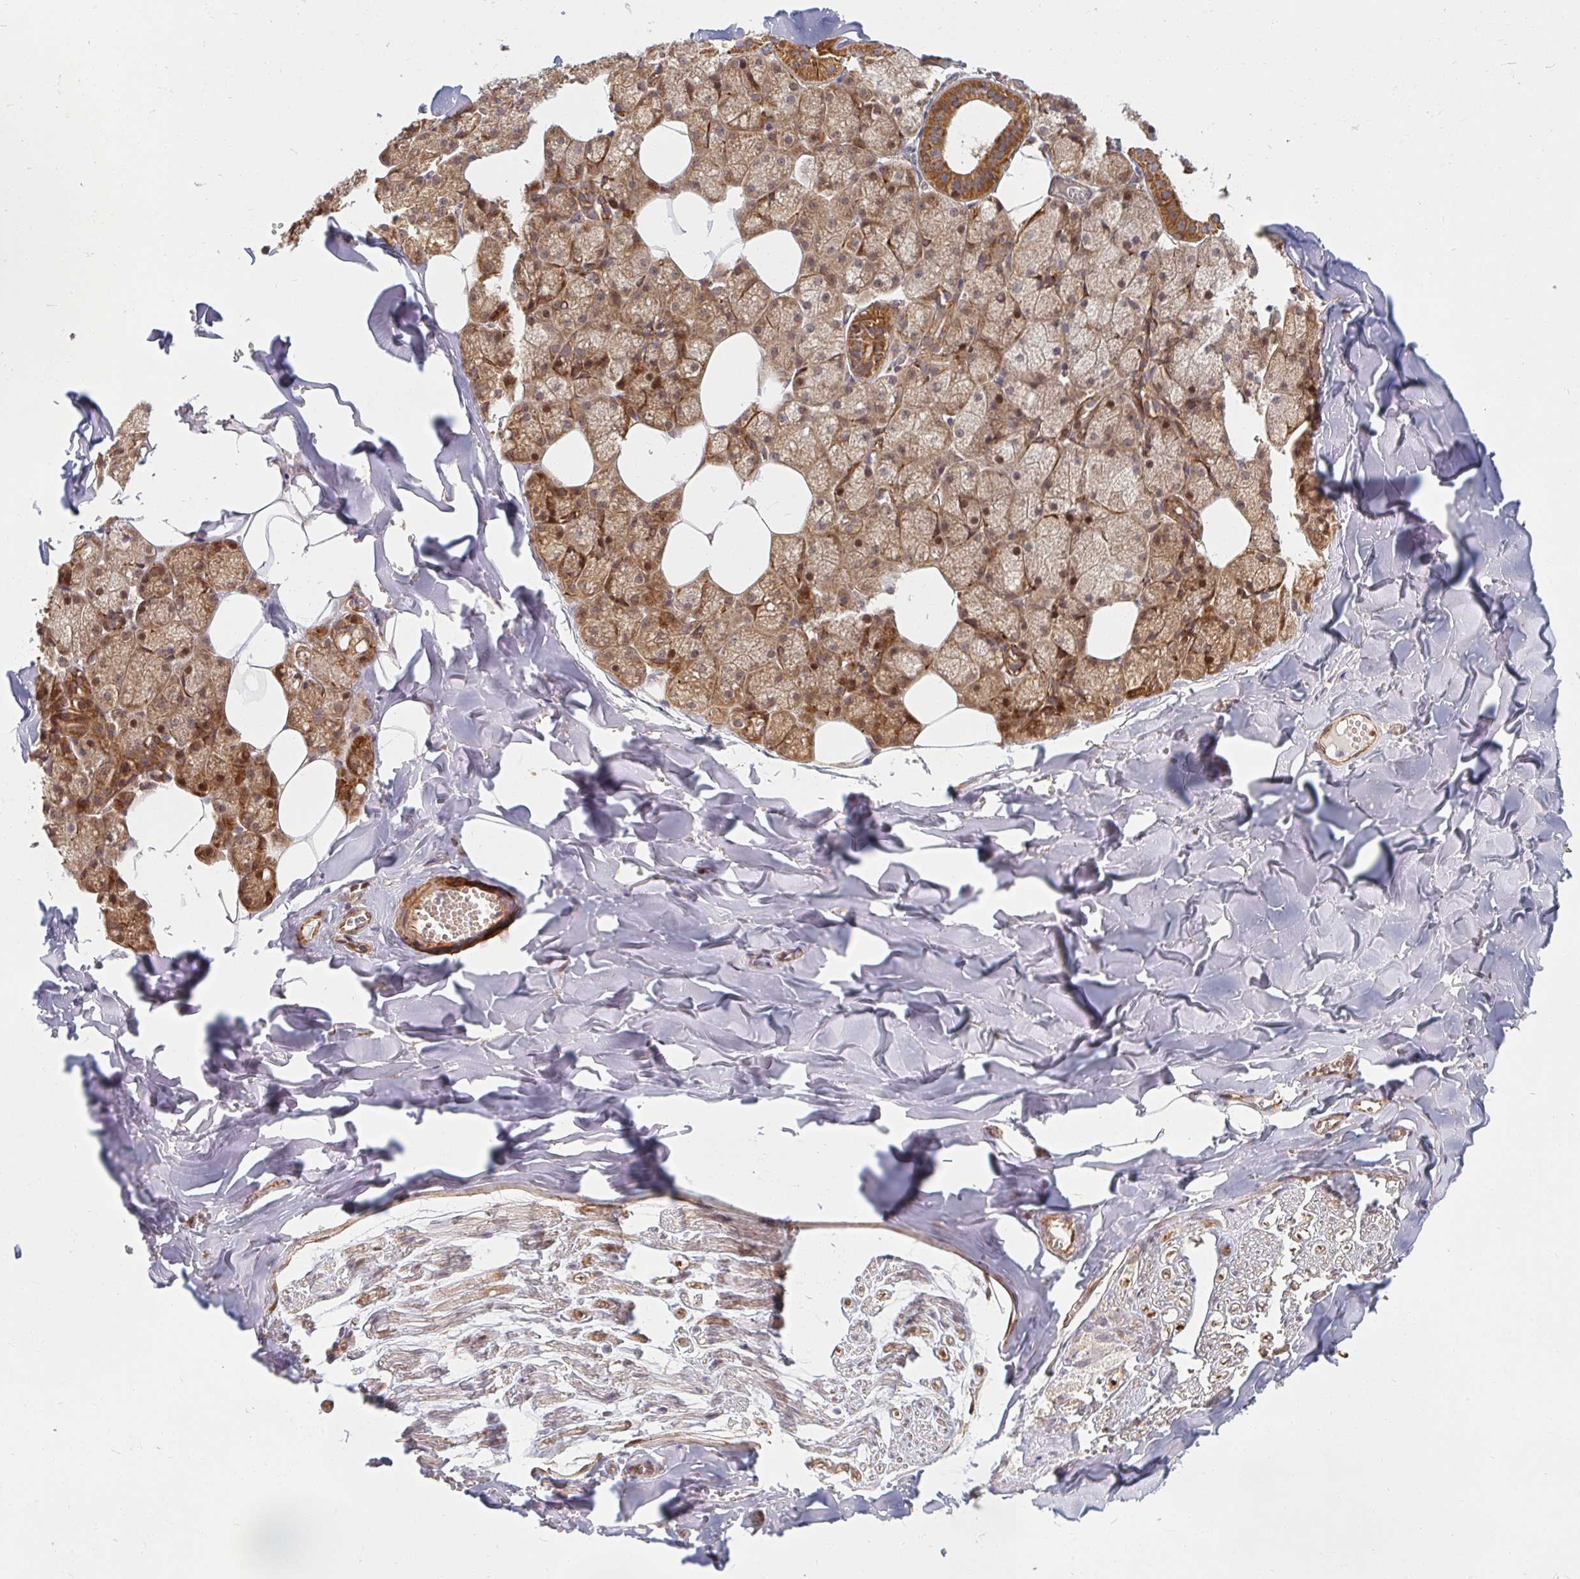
{"staining": {"intensity": "strong", "quantity": ">75%", "location": "cytoplasmic/membranous"}, "tissue": "salivary gland", "cell_type": "Glandular cells", "image_type": "normal", "snomed": [{"axis": "morphology", "description": "Normal tissue, NOS"}, {"axis": "topography", "description": "Salivary gland"}, {"axis": "topography", "description": "Peripheral nerve tissue"}], "caption": "There is high levels of strong cytoplasmic/membranous expression in glandular cells of unremarkable salivary gland, as demonstrated by immunohistochemical staining (brown color).", "gene": "BTF3", "patient": {"sex": "male", "age": 38}}